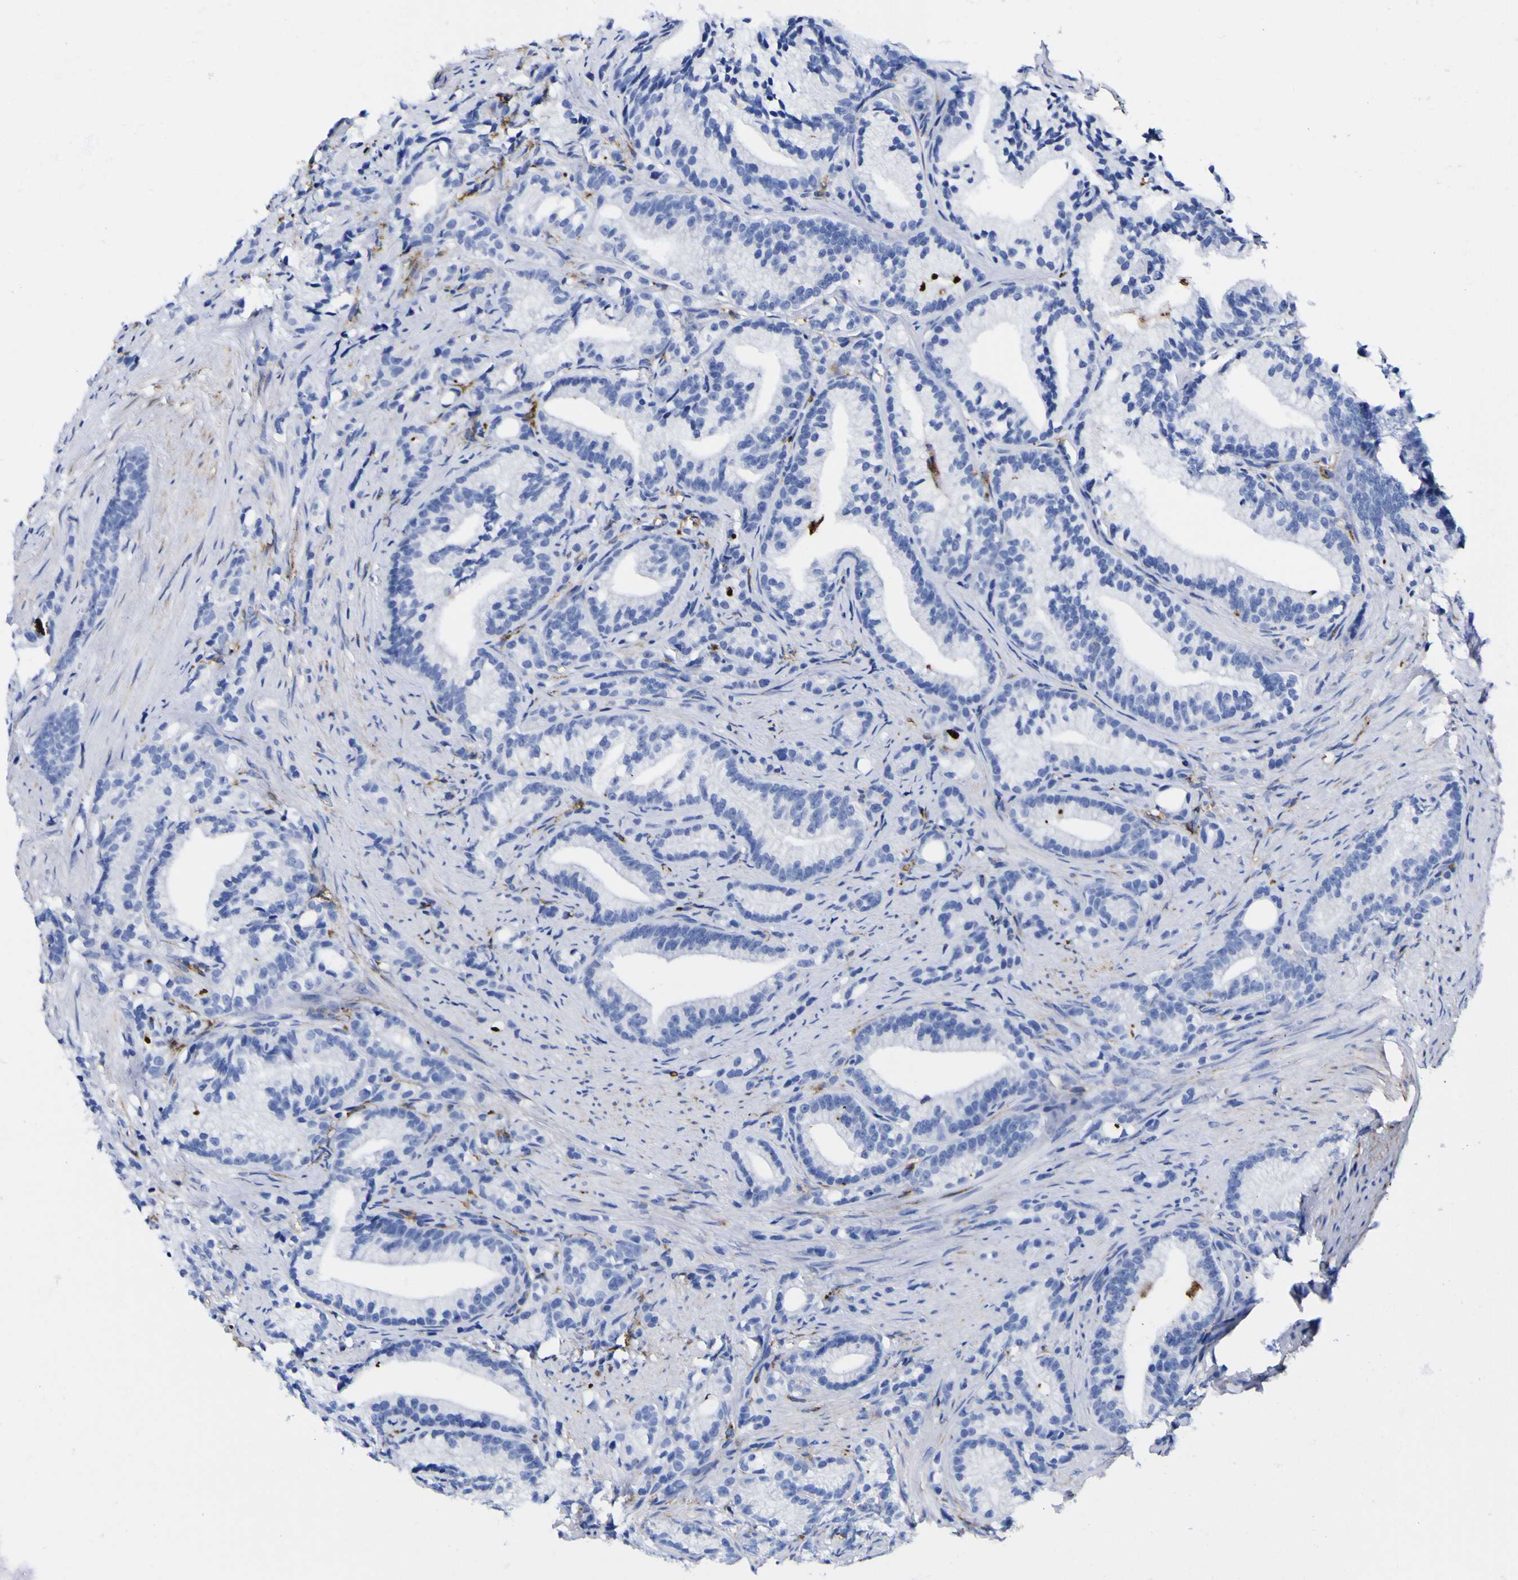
{"staining": {"intensity": "negative", "quantity": "none", "location": "none"}, "tissue": "prostate cancer", "cell_type": "Tumor cells", "image_type": "cancer", "snomed": [{"axis": "morphology", "description": "Adenocarcinoma, Low grade"}, {"axis": "topography", "description": "Prostate"}], "caption": "An image of human prostate cancer is negative for staining in tumor cells.", "gene": "HLA-DQA1", "patient": {"sex": "male", "age": 89}}